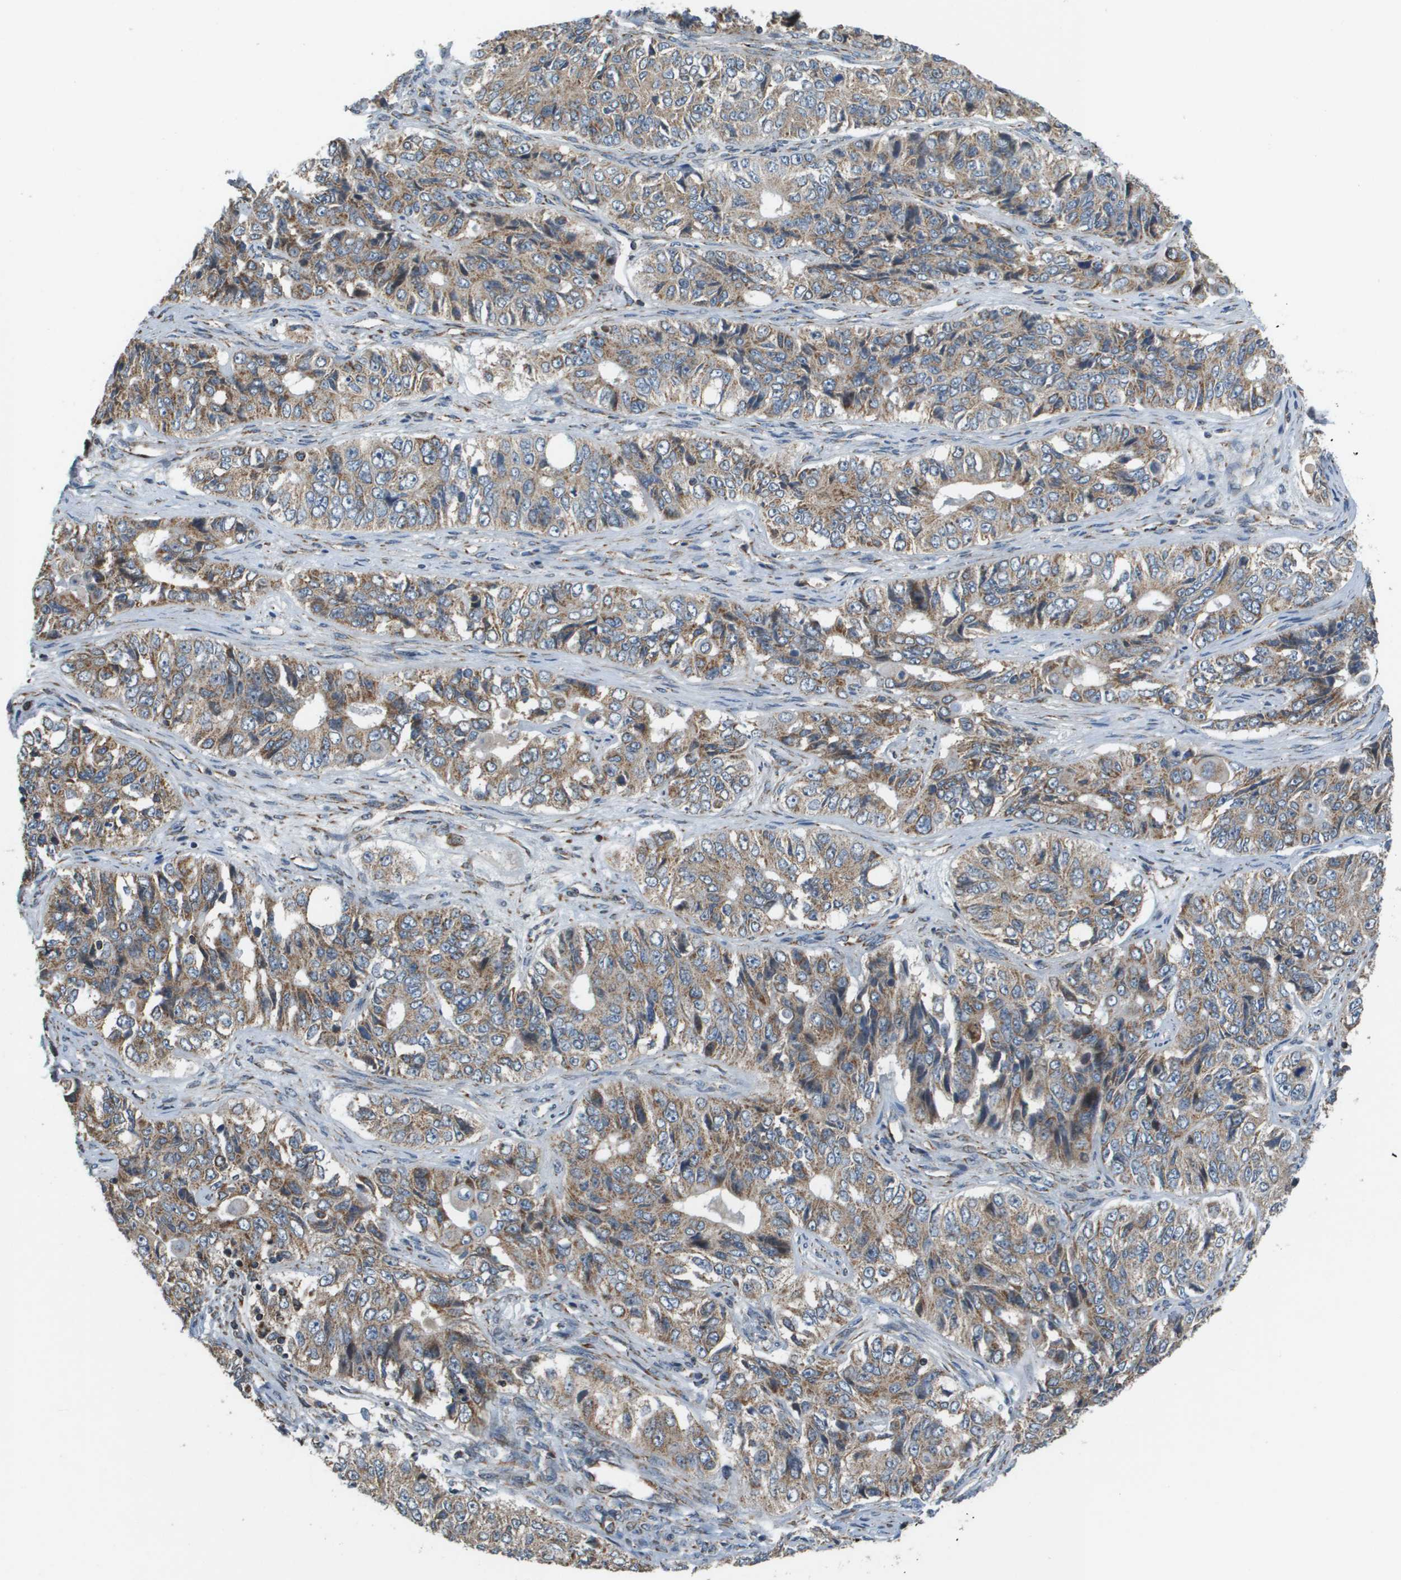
{"staining": {"intensity": "moderate", "quantity": "25%-75%", "location": "cytoplasmic/membranous"}, "tissue": "ovarian cancer", "cell_type": "Tumor cells", "image_type": "cancer", "snomed": [{"axis": "morphology", "description": "Carcinoma, endometroid"}, {"axis": "topography", "description": "Ovary"}], "caption": "A photomicrograph showing moderate cytoplasmic/membranous positivity in about 25%-75% of tumor cells in endometroid carcinoma (ovarian), as visualized by brown immunohistochemical staining.", "gene": "NRK", "patient": {"sex": "female", "age": 51}}